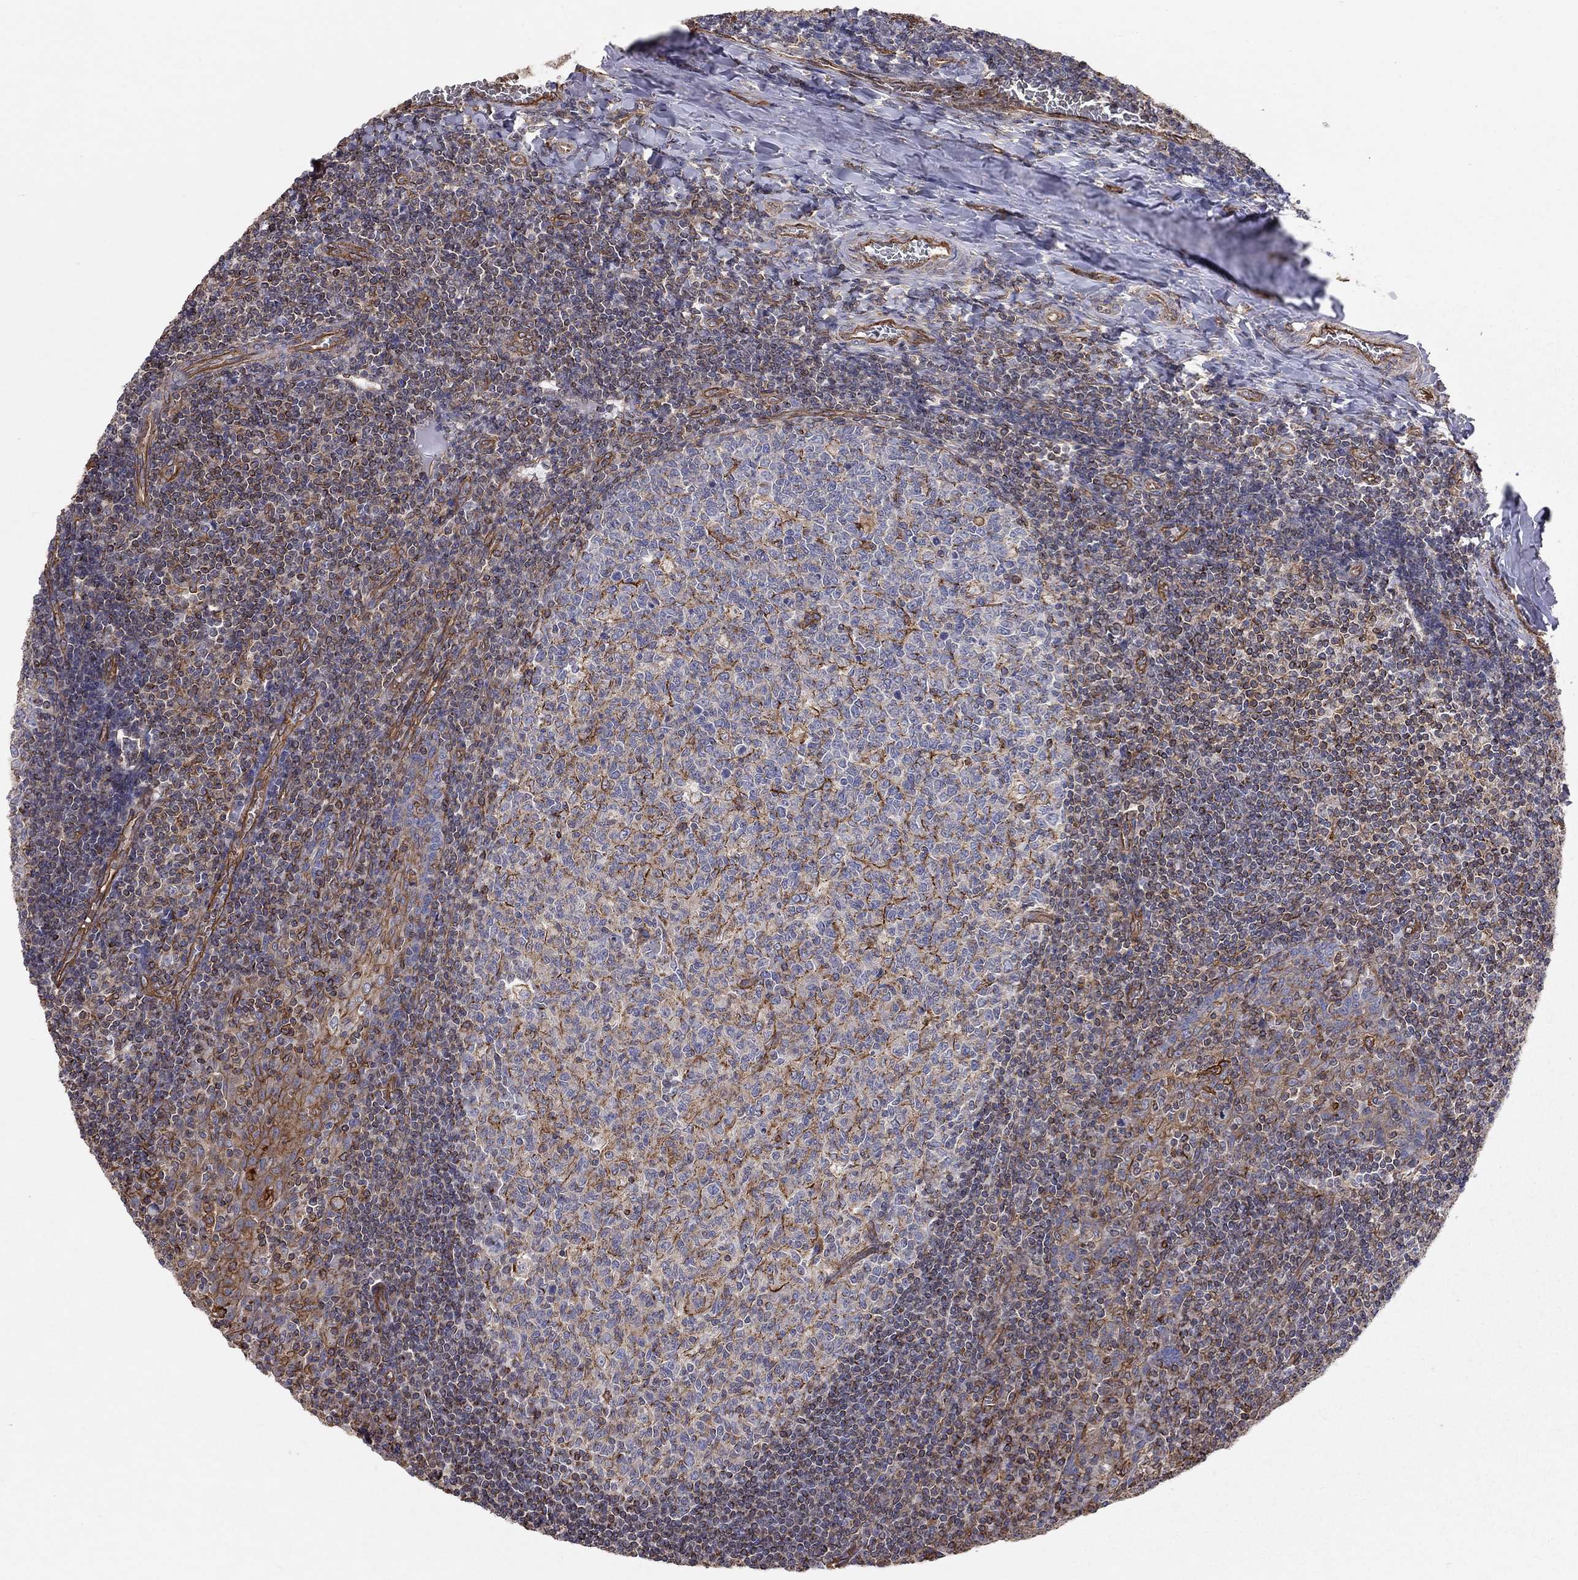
{"staining": {"intensity": "strong", "quantity": "<25%", "location": "cytoplasmic/membranous"}, "tissue": "tonsil", "cell_type": "Germinal center cells", "image_type": "normal", "snomed": [{"axis": "morphology", "description": "Normal tissue, NOS"}, {"axis": "topography", "description": "Tonsil"}], "caption": "This image reveals normal tonsil stained with IHC to label a protein in brown. The cytoplasmic/membranous of germinal center cells show strong positivity for the protein. Nuclei are counter-stained blue.", "gene": "BICDL2", "patient": {"sex": "female", "age": 13}}